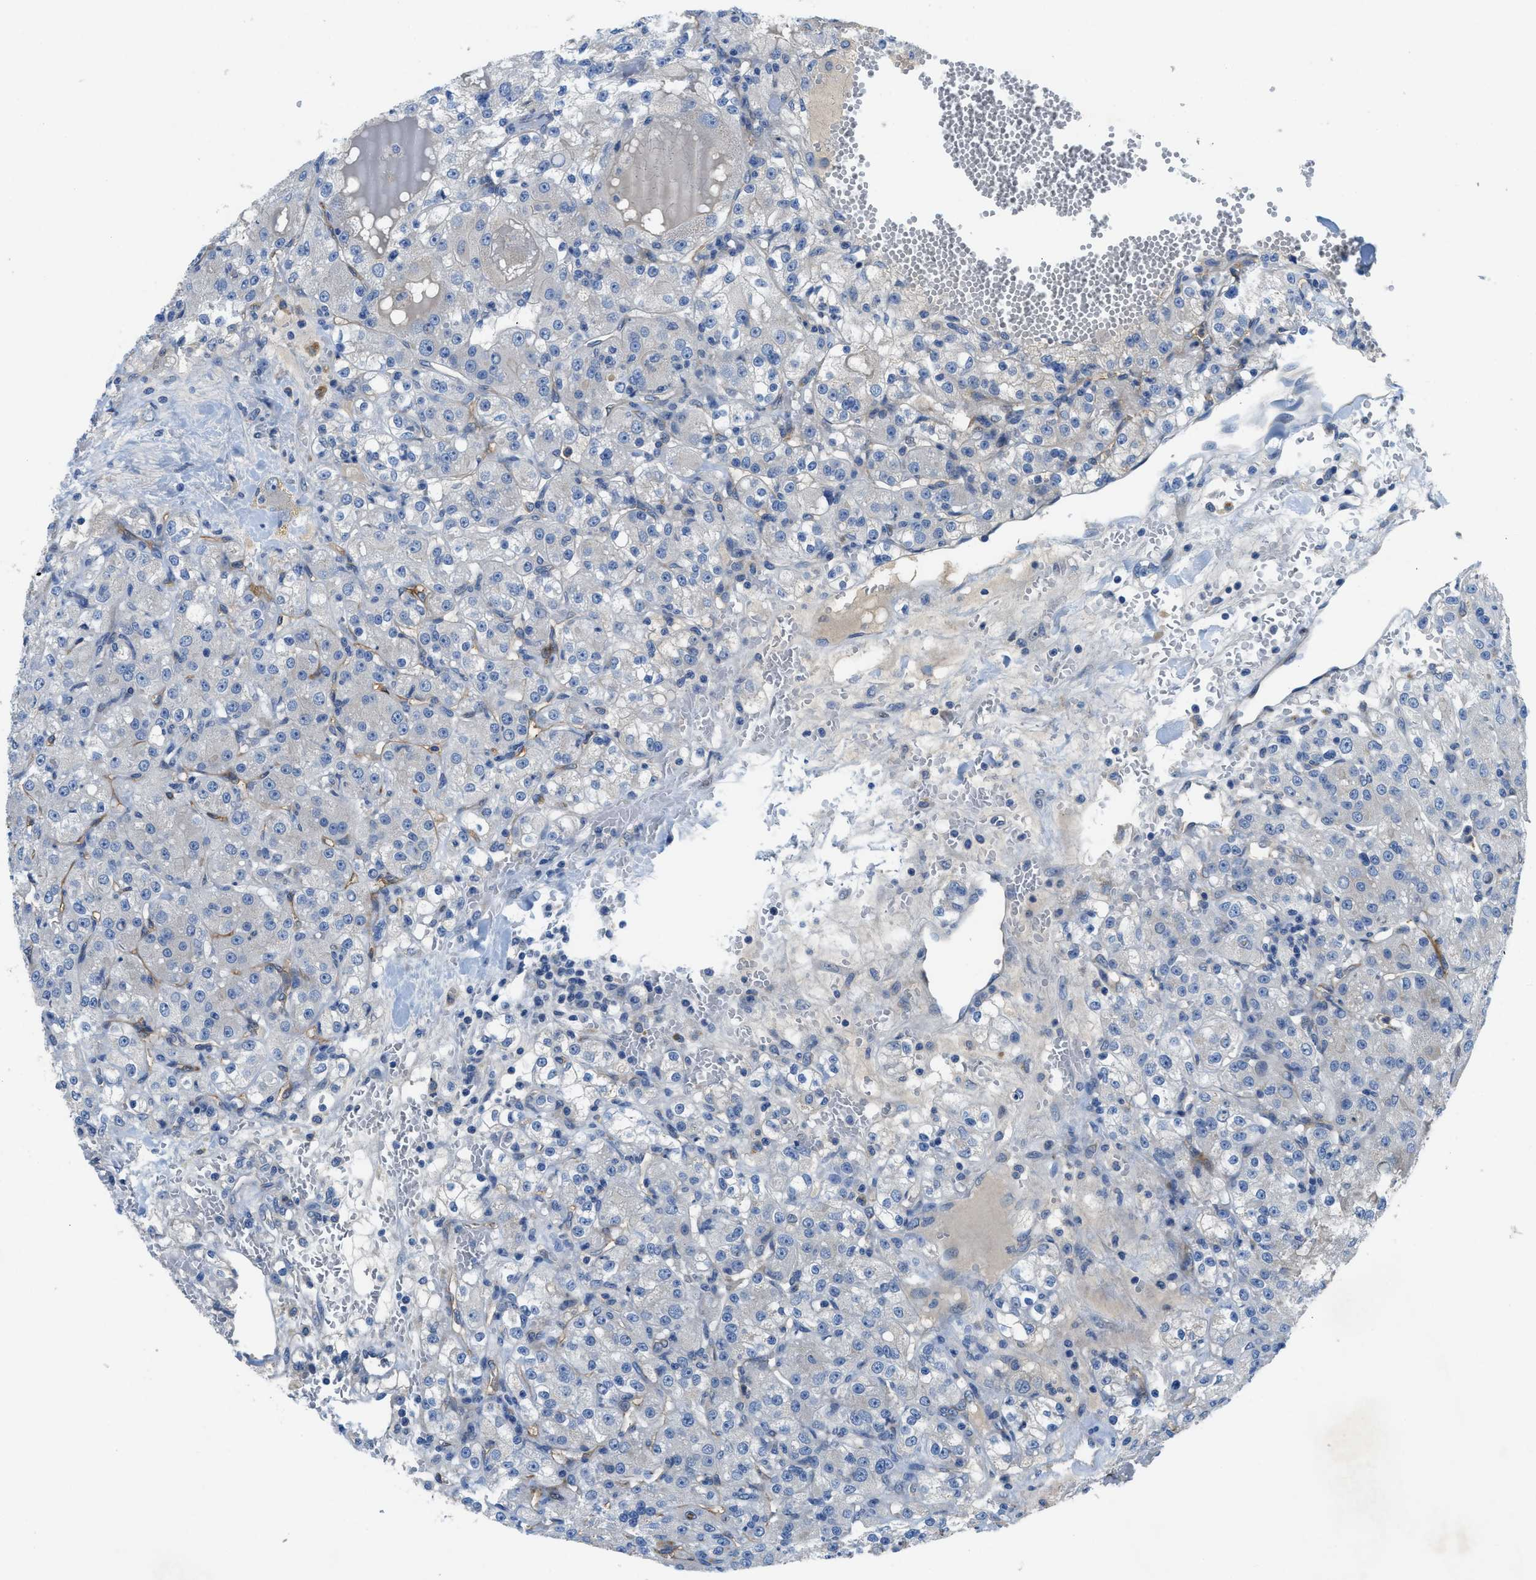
{"staining": {"intensity": "negative", "quantity": "none", "location": "none"}, "tissue": "renal cancer", "cell_type": "Tumor cells", "image_type": "cancer", "snomed": [{"axis": "morphology", "description": "Normal tissue, NOS"}, {"axis": "morphology", "description": "Adenocarcinoma, NOS"}, {"axis": "topography", "description": "Kidney"}], "caption": "A micrograph of renal cancer (adenocarcinoma) stained for a protein shows no brown staining in tumor cells. The staining is performed using DAB (3,3'-diaminobenzidine) brown chromogen with nuclei counter-stained in using hematoxylin.", "gene": "PGR", "patient": {"sex": "male", "age": 61}}